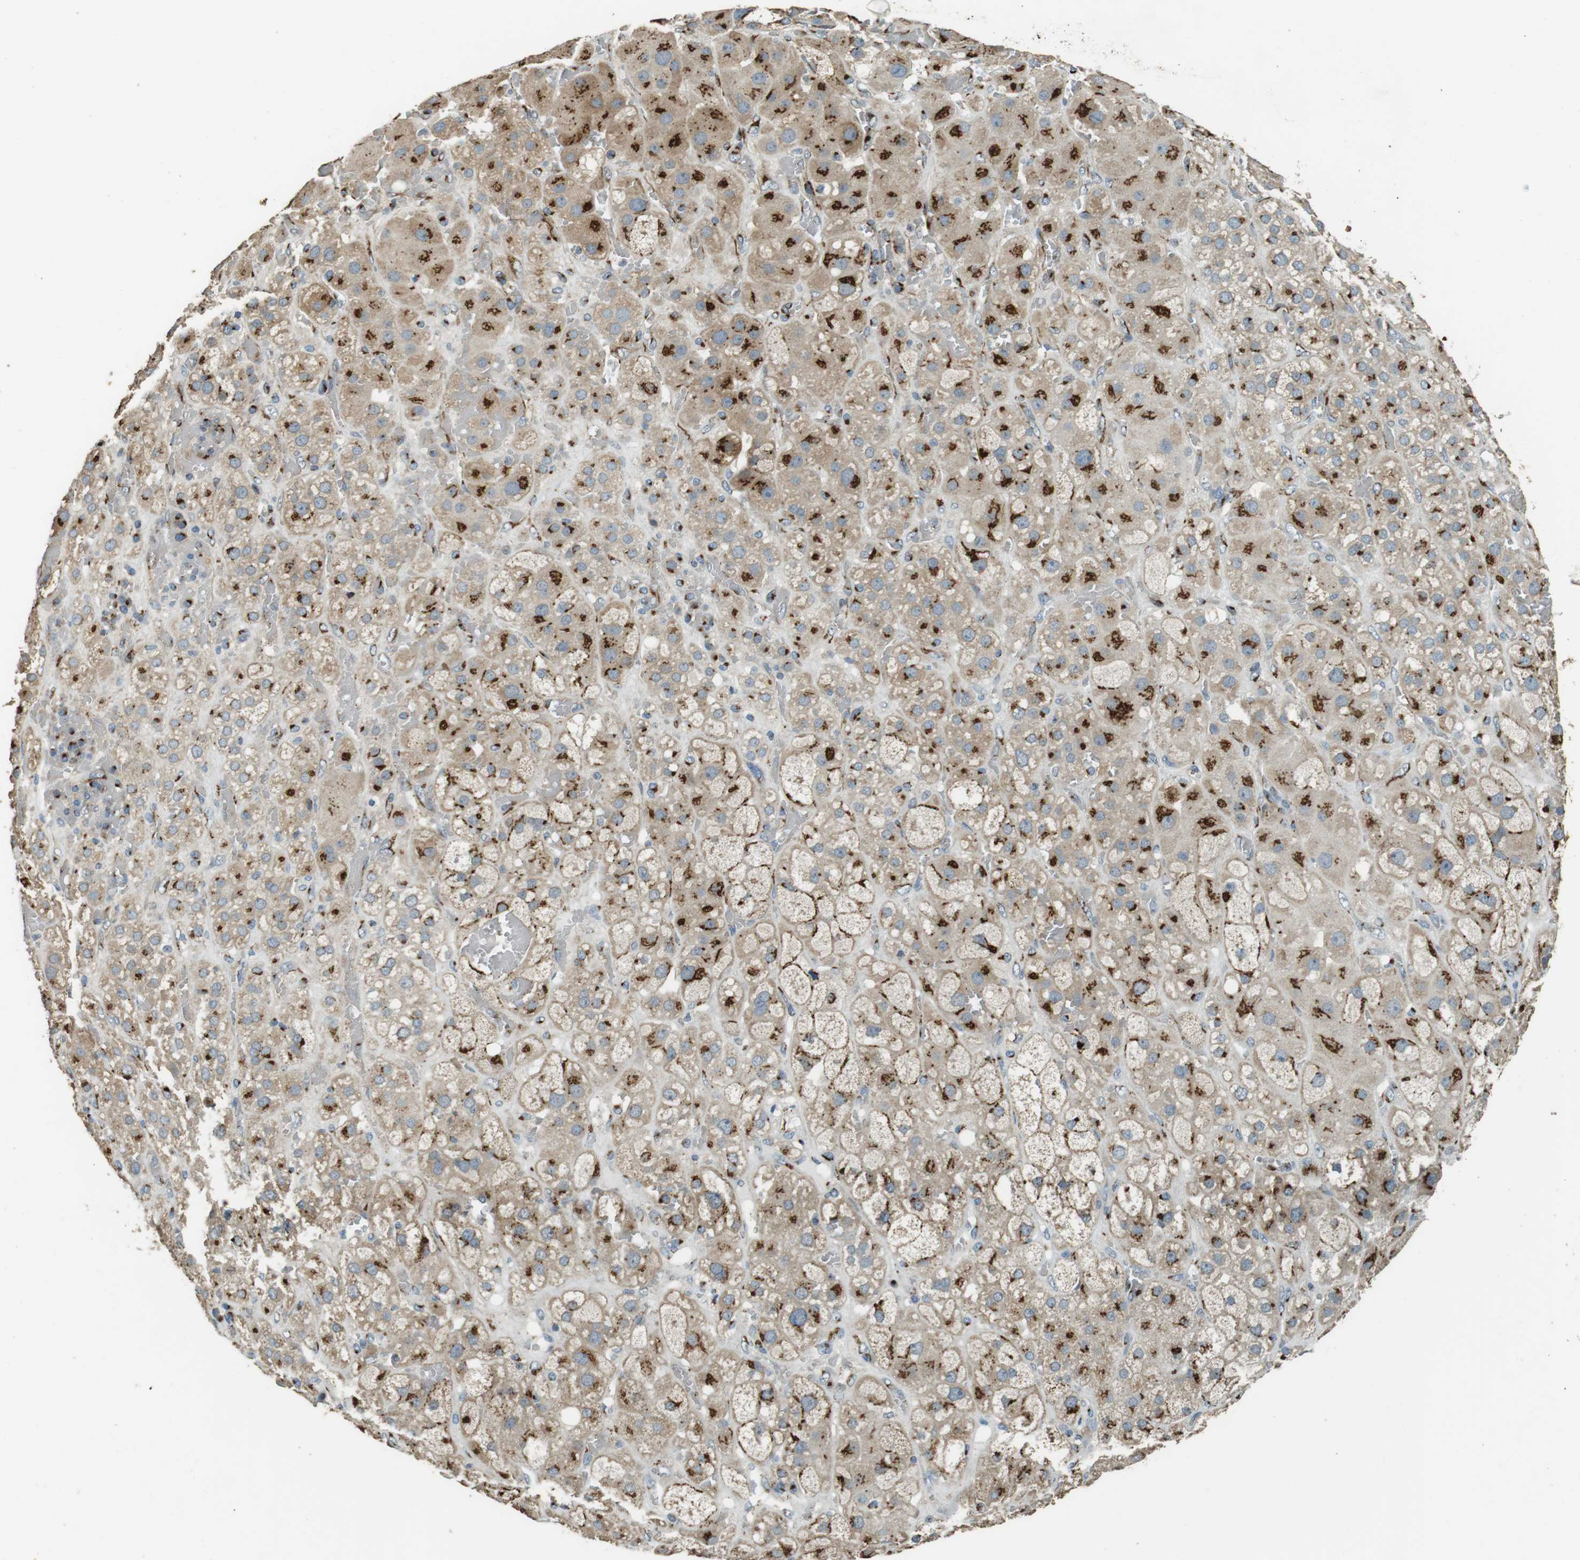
{"staining": {"intensity": "strong", "quantity": ">75%", "location": "cytoplasmic/membranous"}, "tissue": "adrenal gland", "cell_type": "Glandular cells", "image_type": "normal", "snomed": [{"axis": "morphology", "description": "Normal tissue, NOS"}, {"axis": "topography", "description": "Adrenal gland"}], "caption": "IHC of benign adrenal gland reveals high levels of strong cytoplasmic/membranous positivity in approximately >75% of glandular cells. The protein is shown in brown color, while the nuclei are stained blue.", "gene": "TMEM115", "patient": {"sex": "female", "age": 47}}